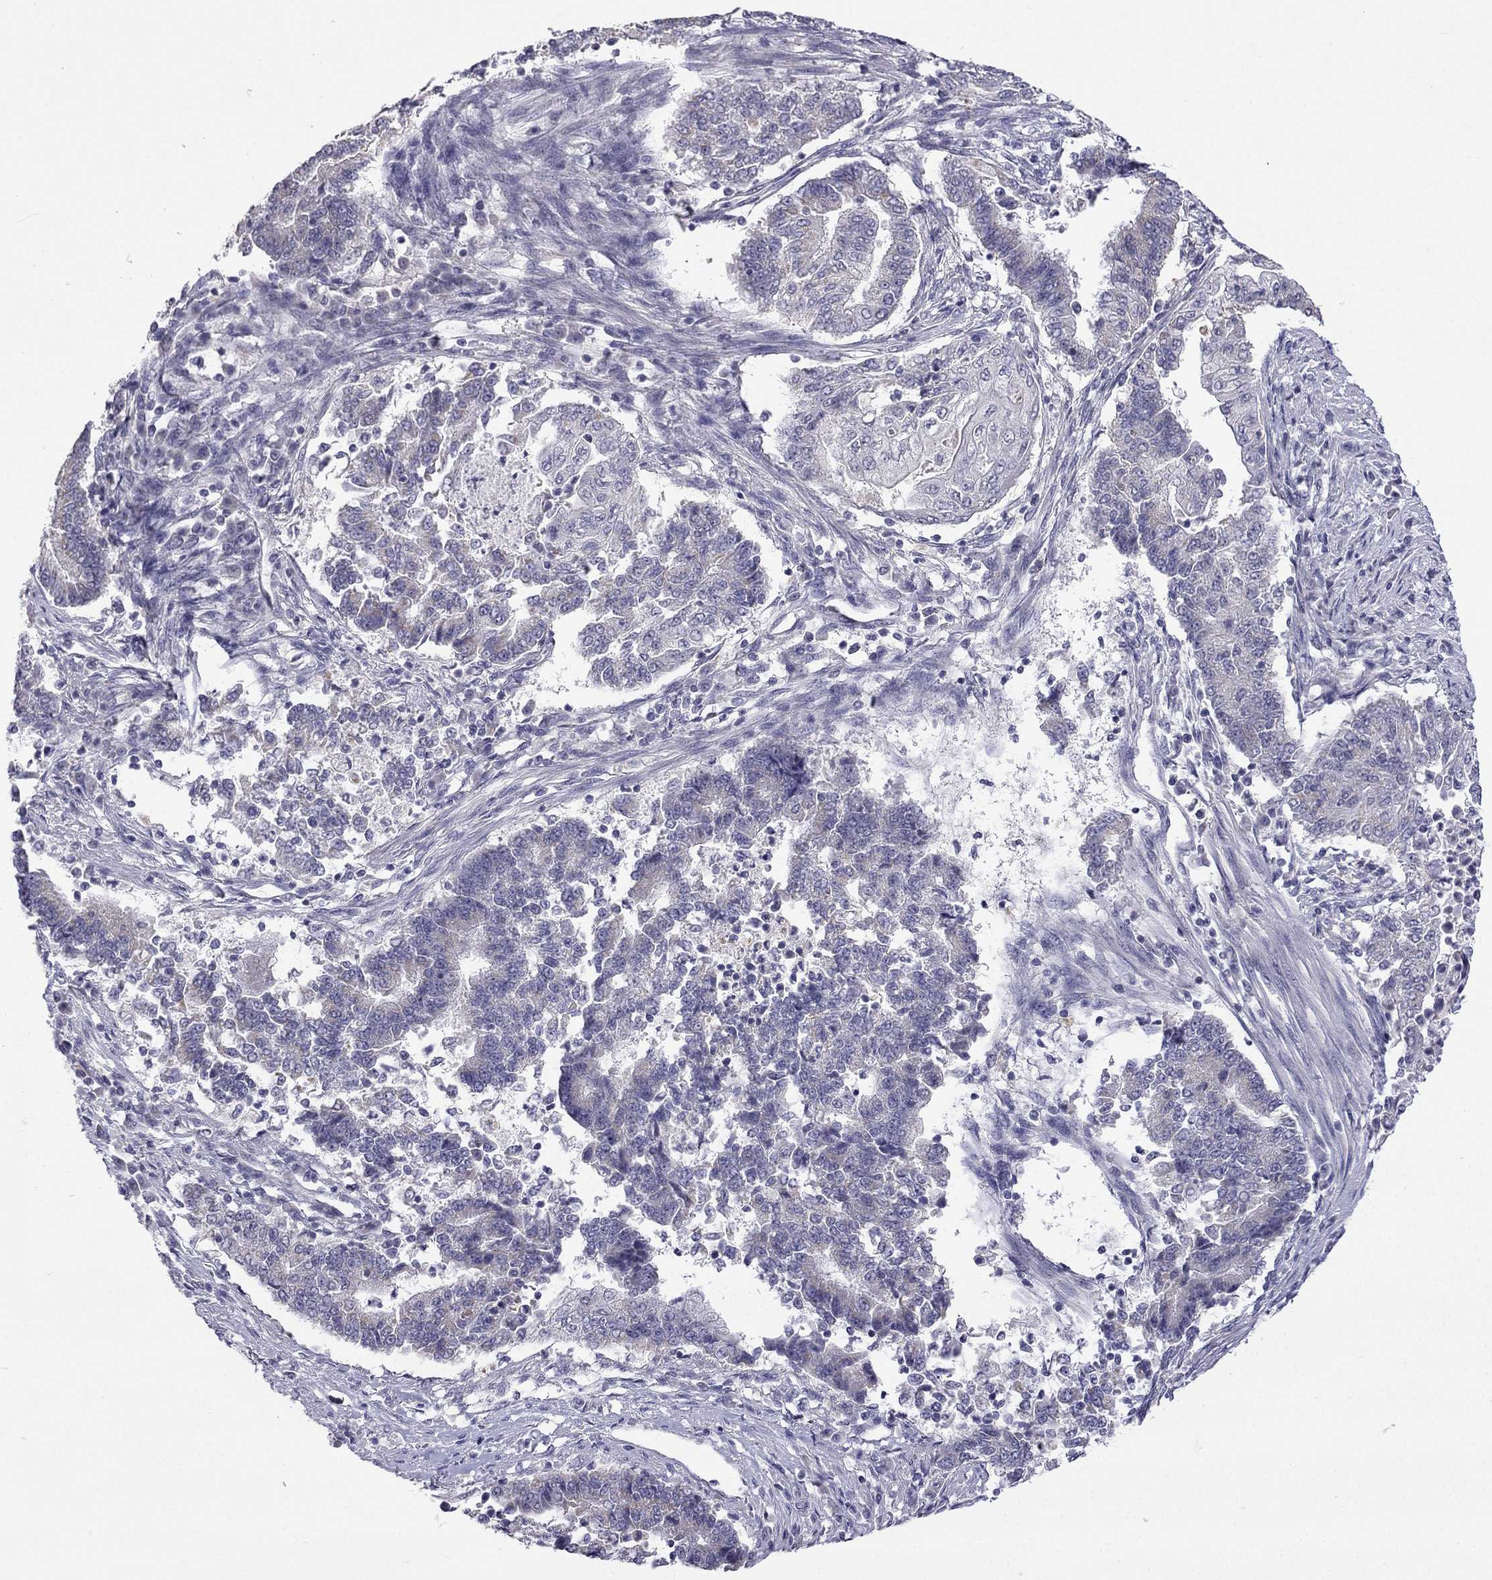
{"staining": {"intensity": "moderate", "quantity": "<25%", "location": "cytoplasmic/membranous"}, "tissue": "endometrial cancer", "cell_type": "Tumor cells", "image_type": "cancer", "snomed": [{"axis": "morphology", "description": "Adenocarcinoma, NOS"}, {"axis": "topography", "description": "Uterus"}, {"axis": "topography", "description": "Endometrium"}], "caption": "High-power microscopy captured an immunohistochemistry photomicrograph of endometrial cancer (adenocarcinoma), revealing moderate cytoplasmic/membranous positivity in about <25% of tumor cells. The staining was performed using DAB (3,3'-diaminobenzidine) to visualize the protein expression in brown, while the nuclei were stained in blue with hematoxylin (Magnification: 20x).", "gene": "C5orf49", "patient": {"sex": "female", "age": 54}}